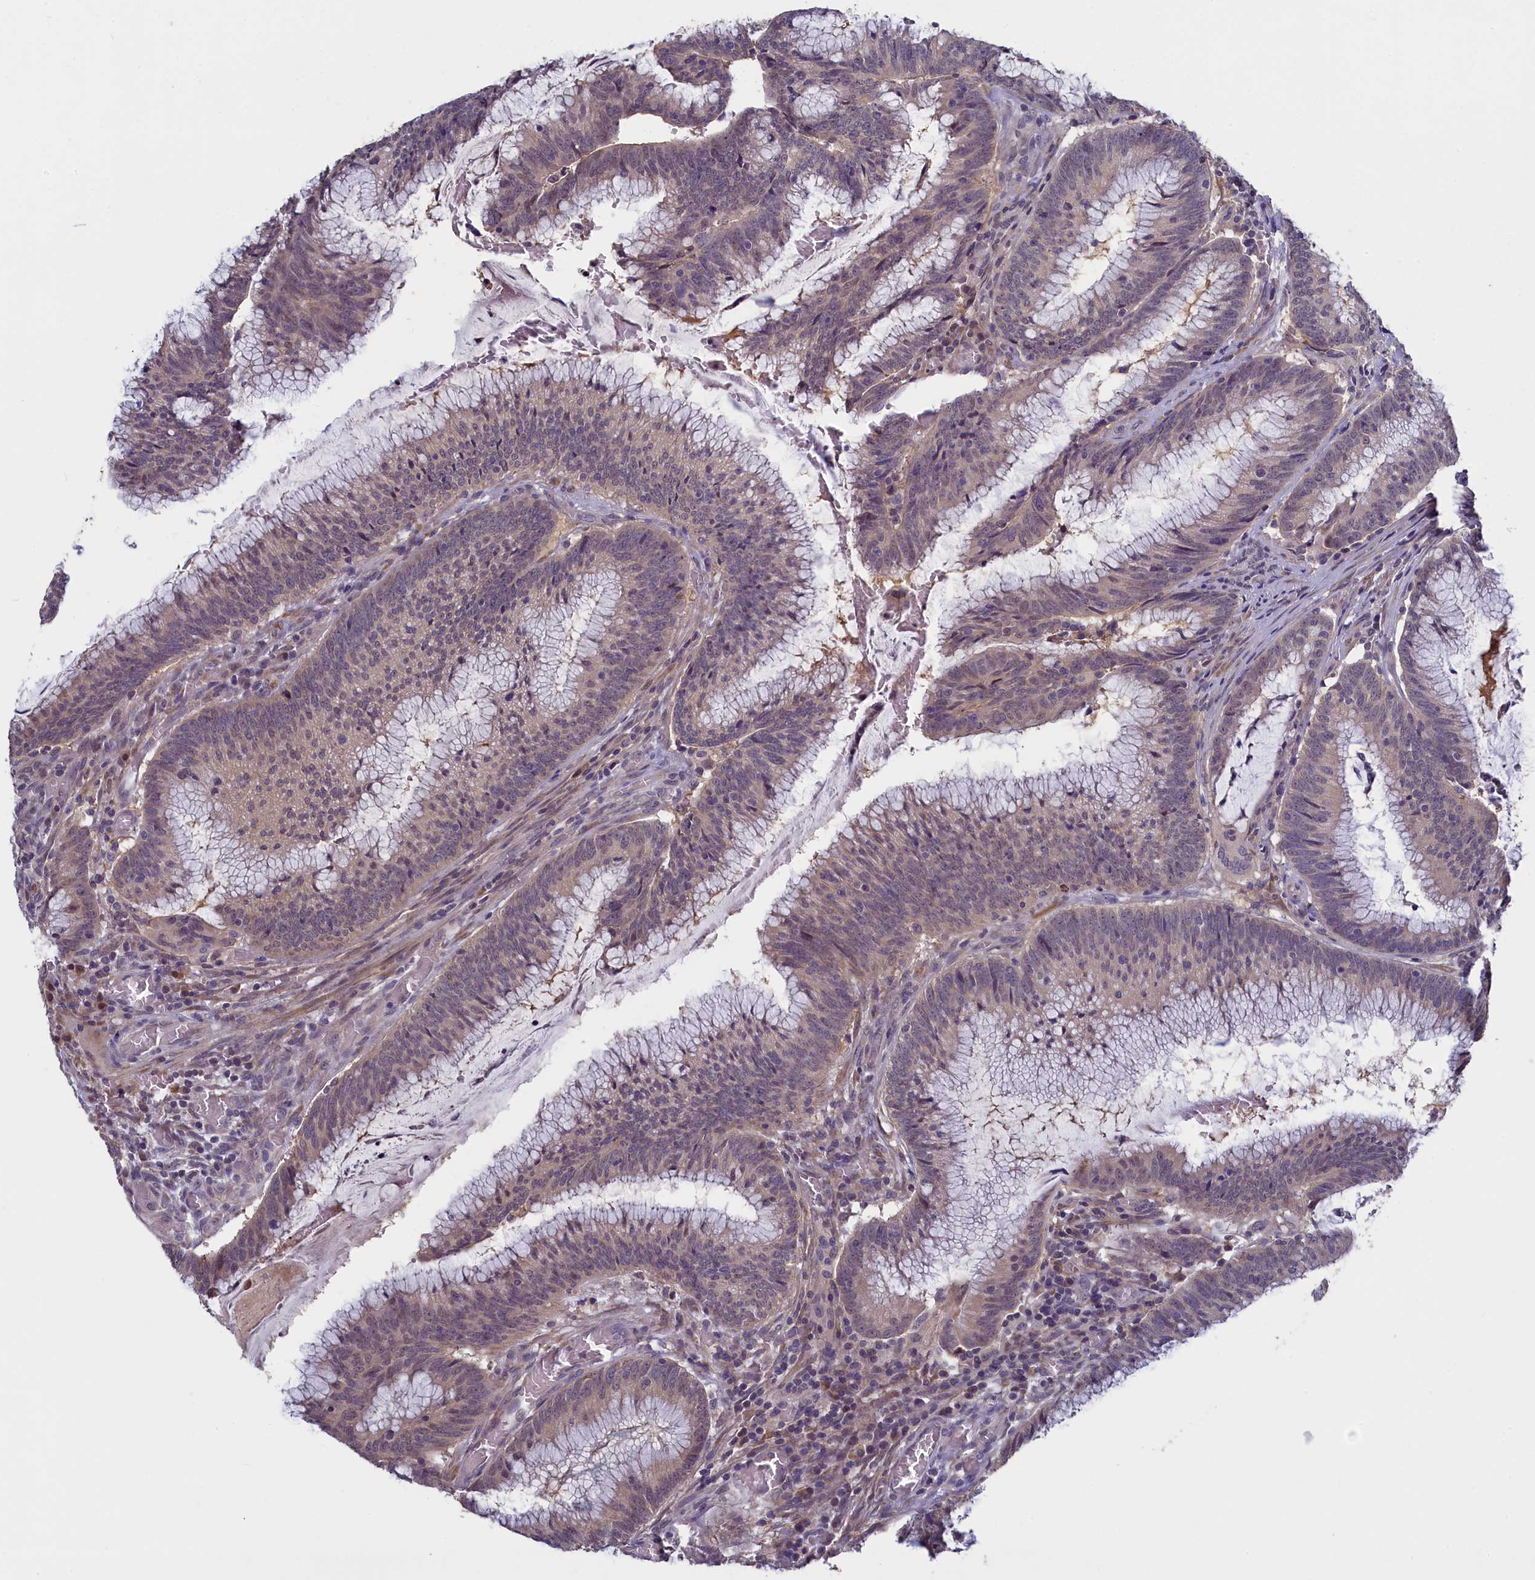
{"staining": {"intensity": "weak", "quantity": "25%-75%", "location": "cytoplasmic/membranous"}, "tissue": "colorectal cancer", "cell_type": "Tumor cells", "image_type": "cancer", "snomed": [{"axis": "morphology", "description": "Adenocarcinoma, NOS"}, {"axis": "topography", "description": "Rectum"}], "caption": "Approximately 25%-75% of tumor cells in colorectal cancer (adenocarcinoma) exhibit weak cytoplasmic/membranous protein expression as visualized by brown immunohistochemical staining.", "gene": "UCHL3", "patient": {"sex": "female", "age": 77}}